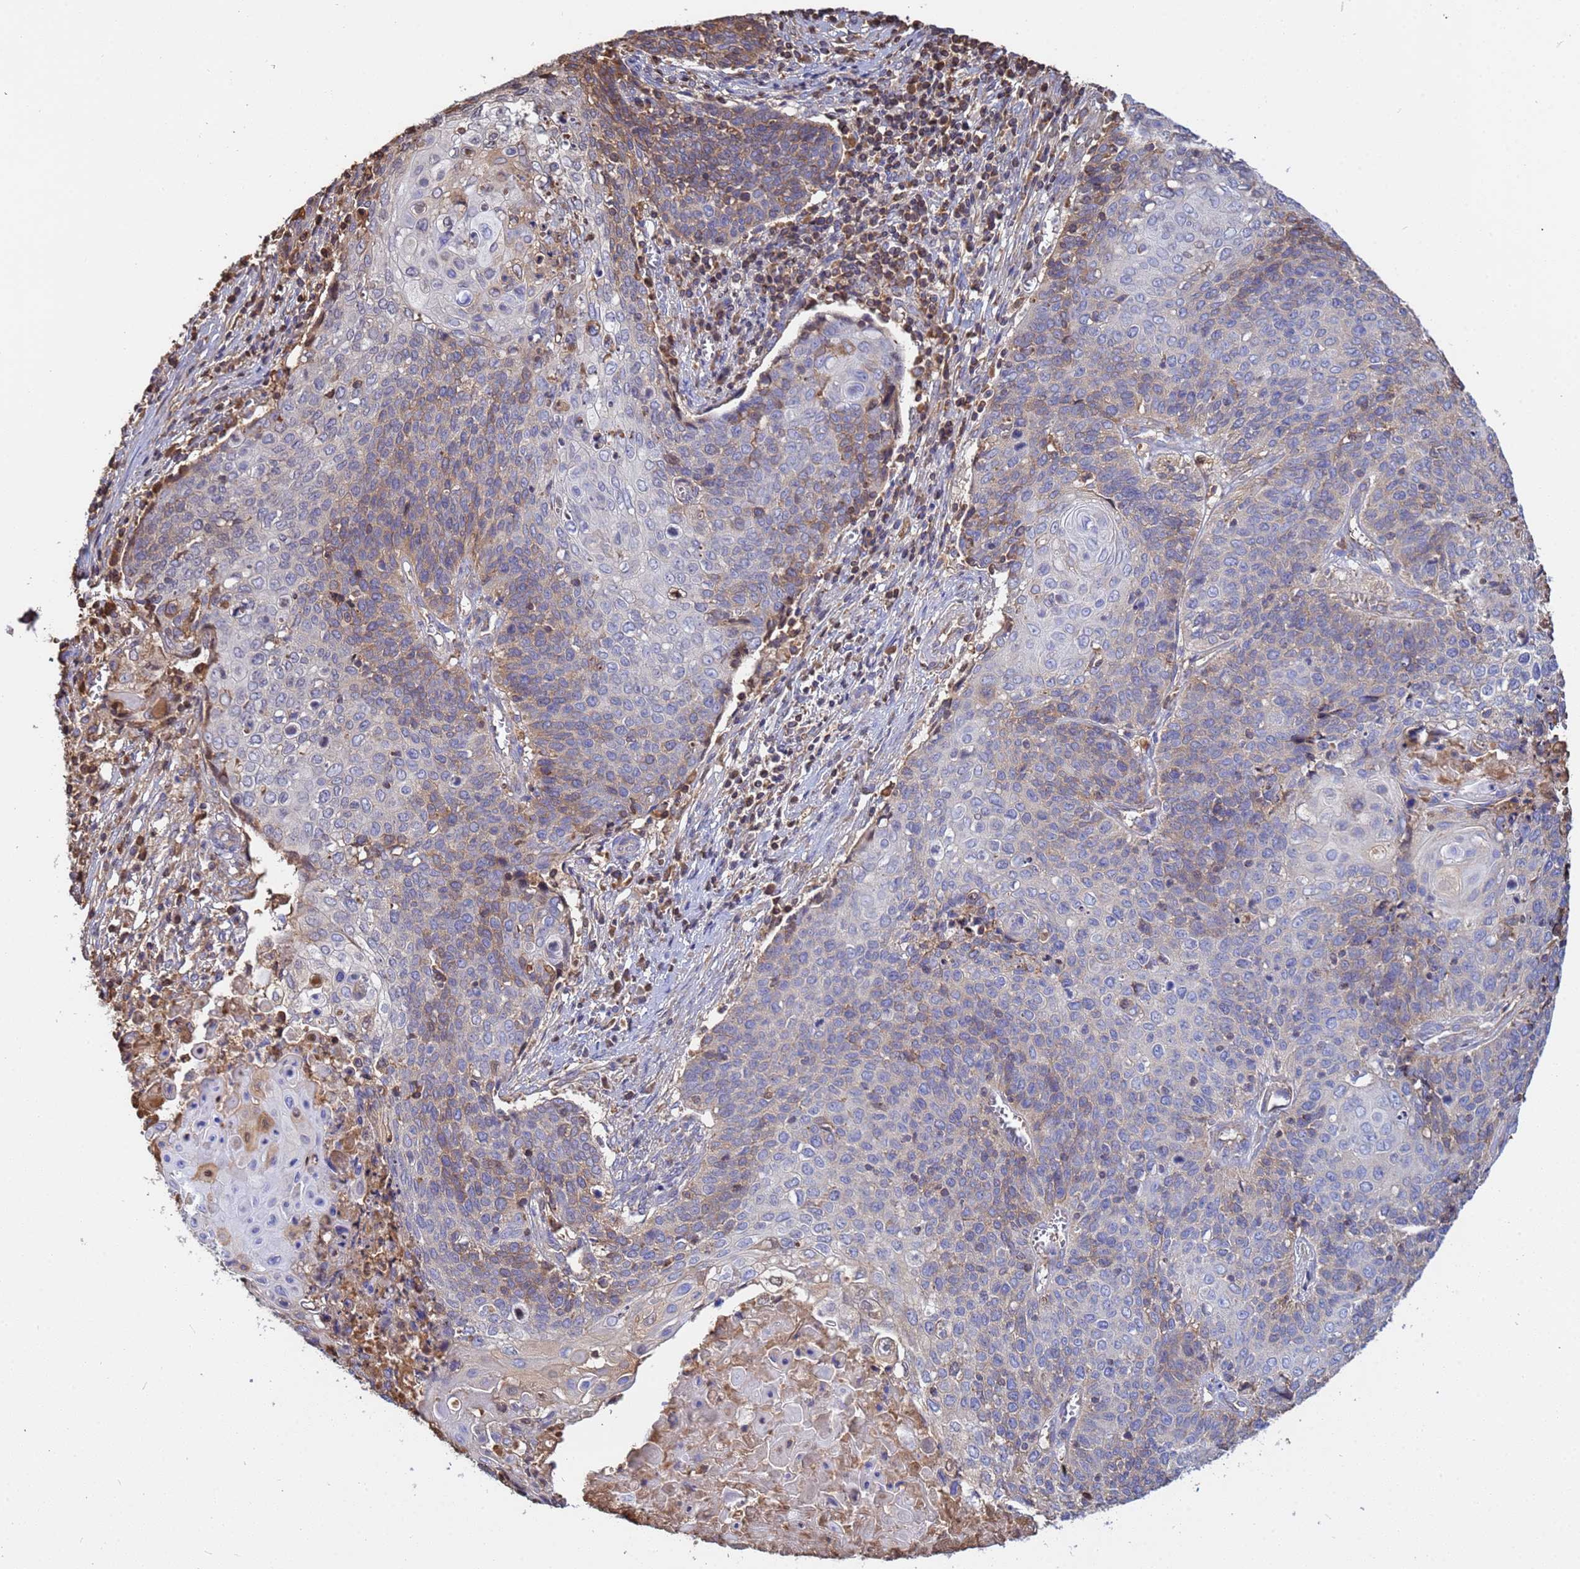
{"staining": {"intensity": "moderate", "quantity": "<25%", "location": "cytoplasmic/membranous"}, "tissue": "cervical cancer", "cell_type": "Tumor cells", "image_type": "cancer", "snomed": [{"axis": "morphology", "description": "Squamous cell carcinoma, NOS"}, {"axis": "topography", "description": "Cervix"}], "caption": "Immunohistochemistry (IHC) of human cervical squamous cell carcinoma exhibits low levels of moderate cytoplasmic/membranous positivity in about <25% of tumor cells.", "gene": "GLUD1", "patient": {"sex": "female", "age": 39}}